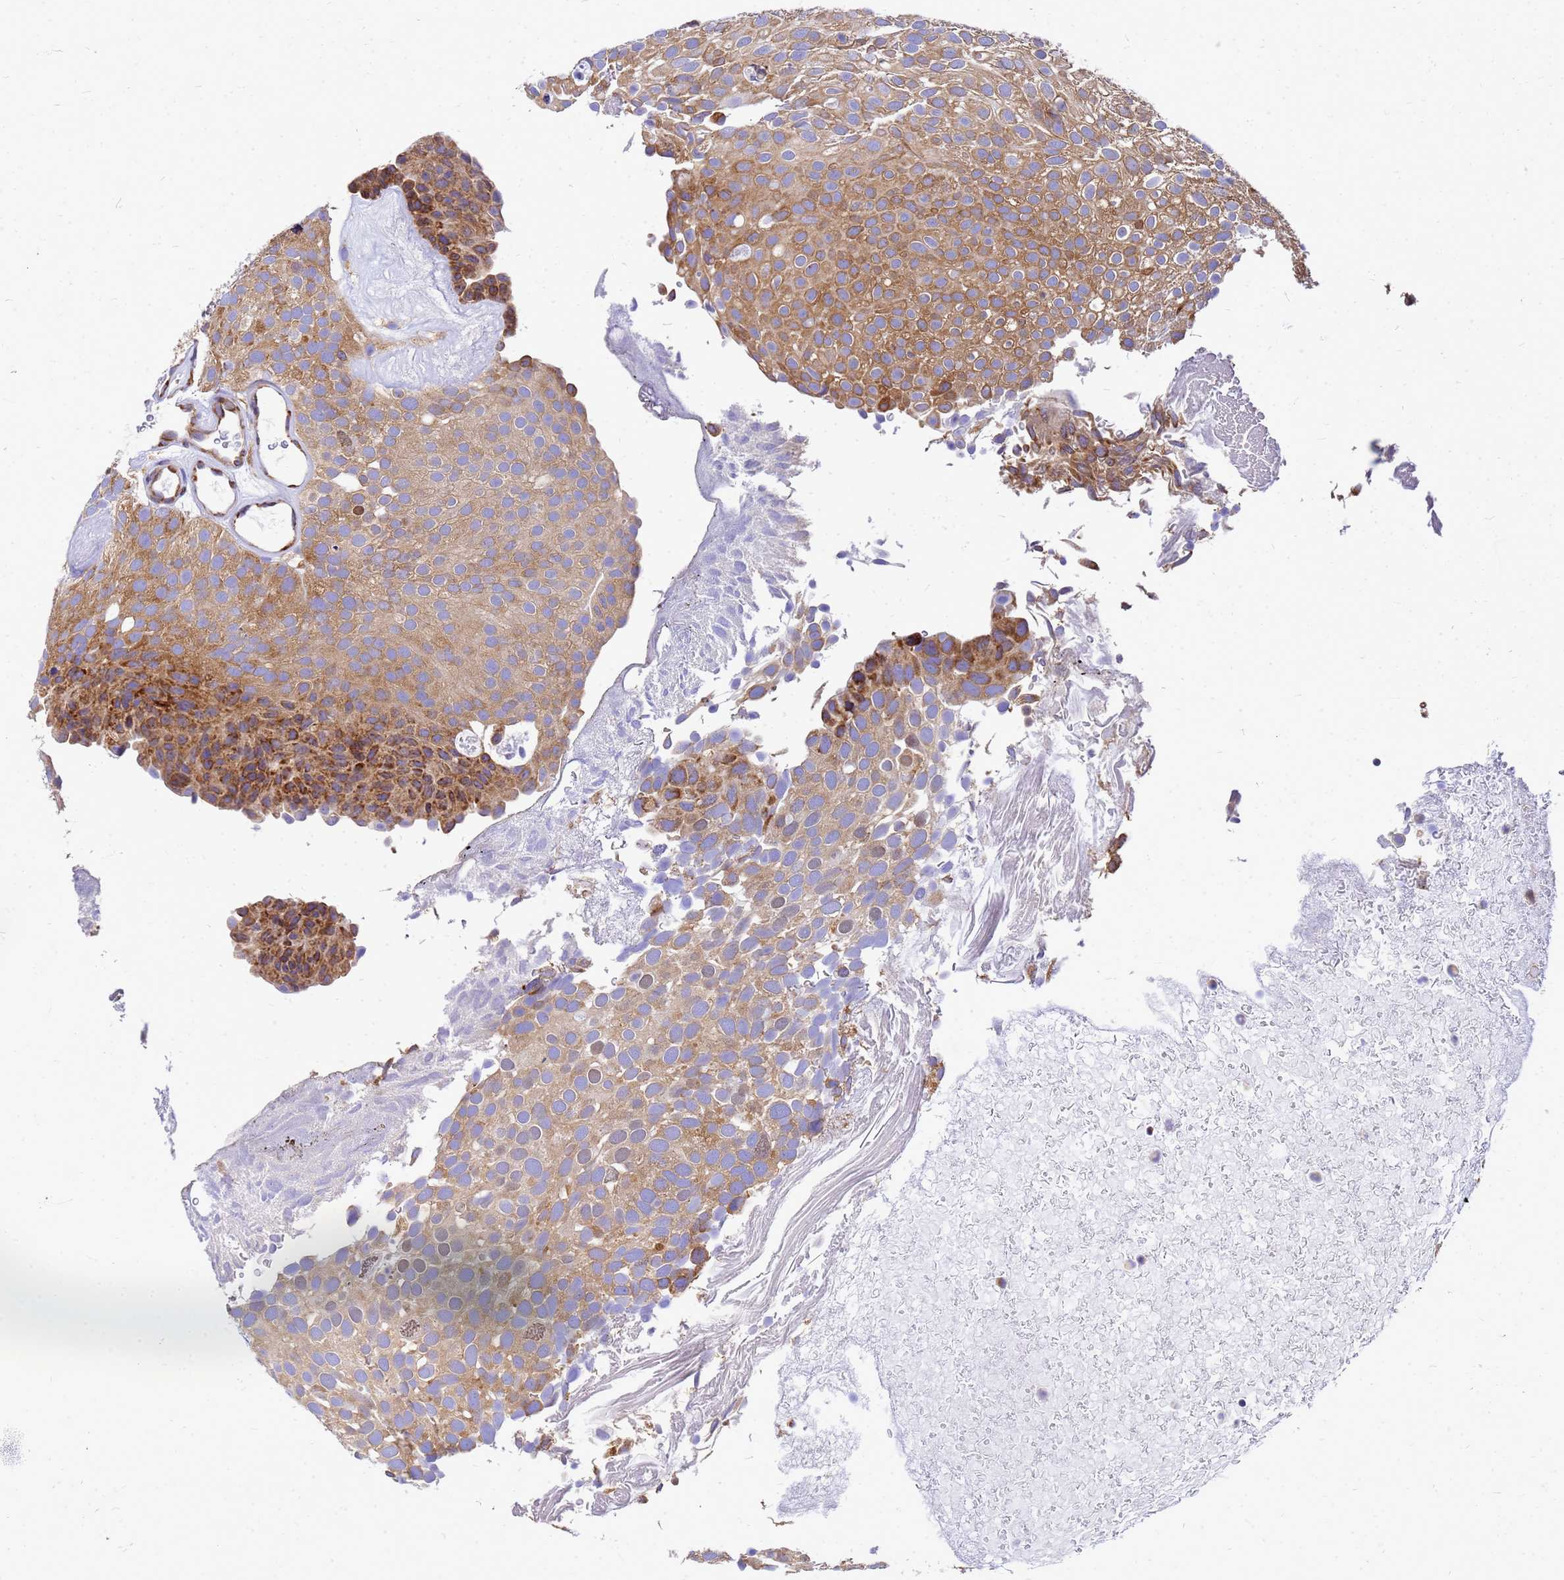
{"staining": {"intensity": "moderate", "quantity": ">75%", "location": "cytoplasmic/membranous"}, "tissue": "urothelial cancer", "cell_type": "Tumor cells", "image_type": "cancer", "snomed": [{"axis": "morphology", "description": "Urothelial carcinoma, Low grade"}, {"axis": "topography", "description": "Urinary bladder"}], "caption": "Immunohistochemistry (IHC) image of neoplastic tissue: human low-grade urothelial carcinoma stained using IHC shows medium levels of moderate protein expression localized specifically in the cytoplasmic/membranous of tumor cells, appearing as a cytoplasmic/membranous brown color.", "gene": "EEF1D", "patient": {"sex": "male", "age": 78}}